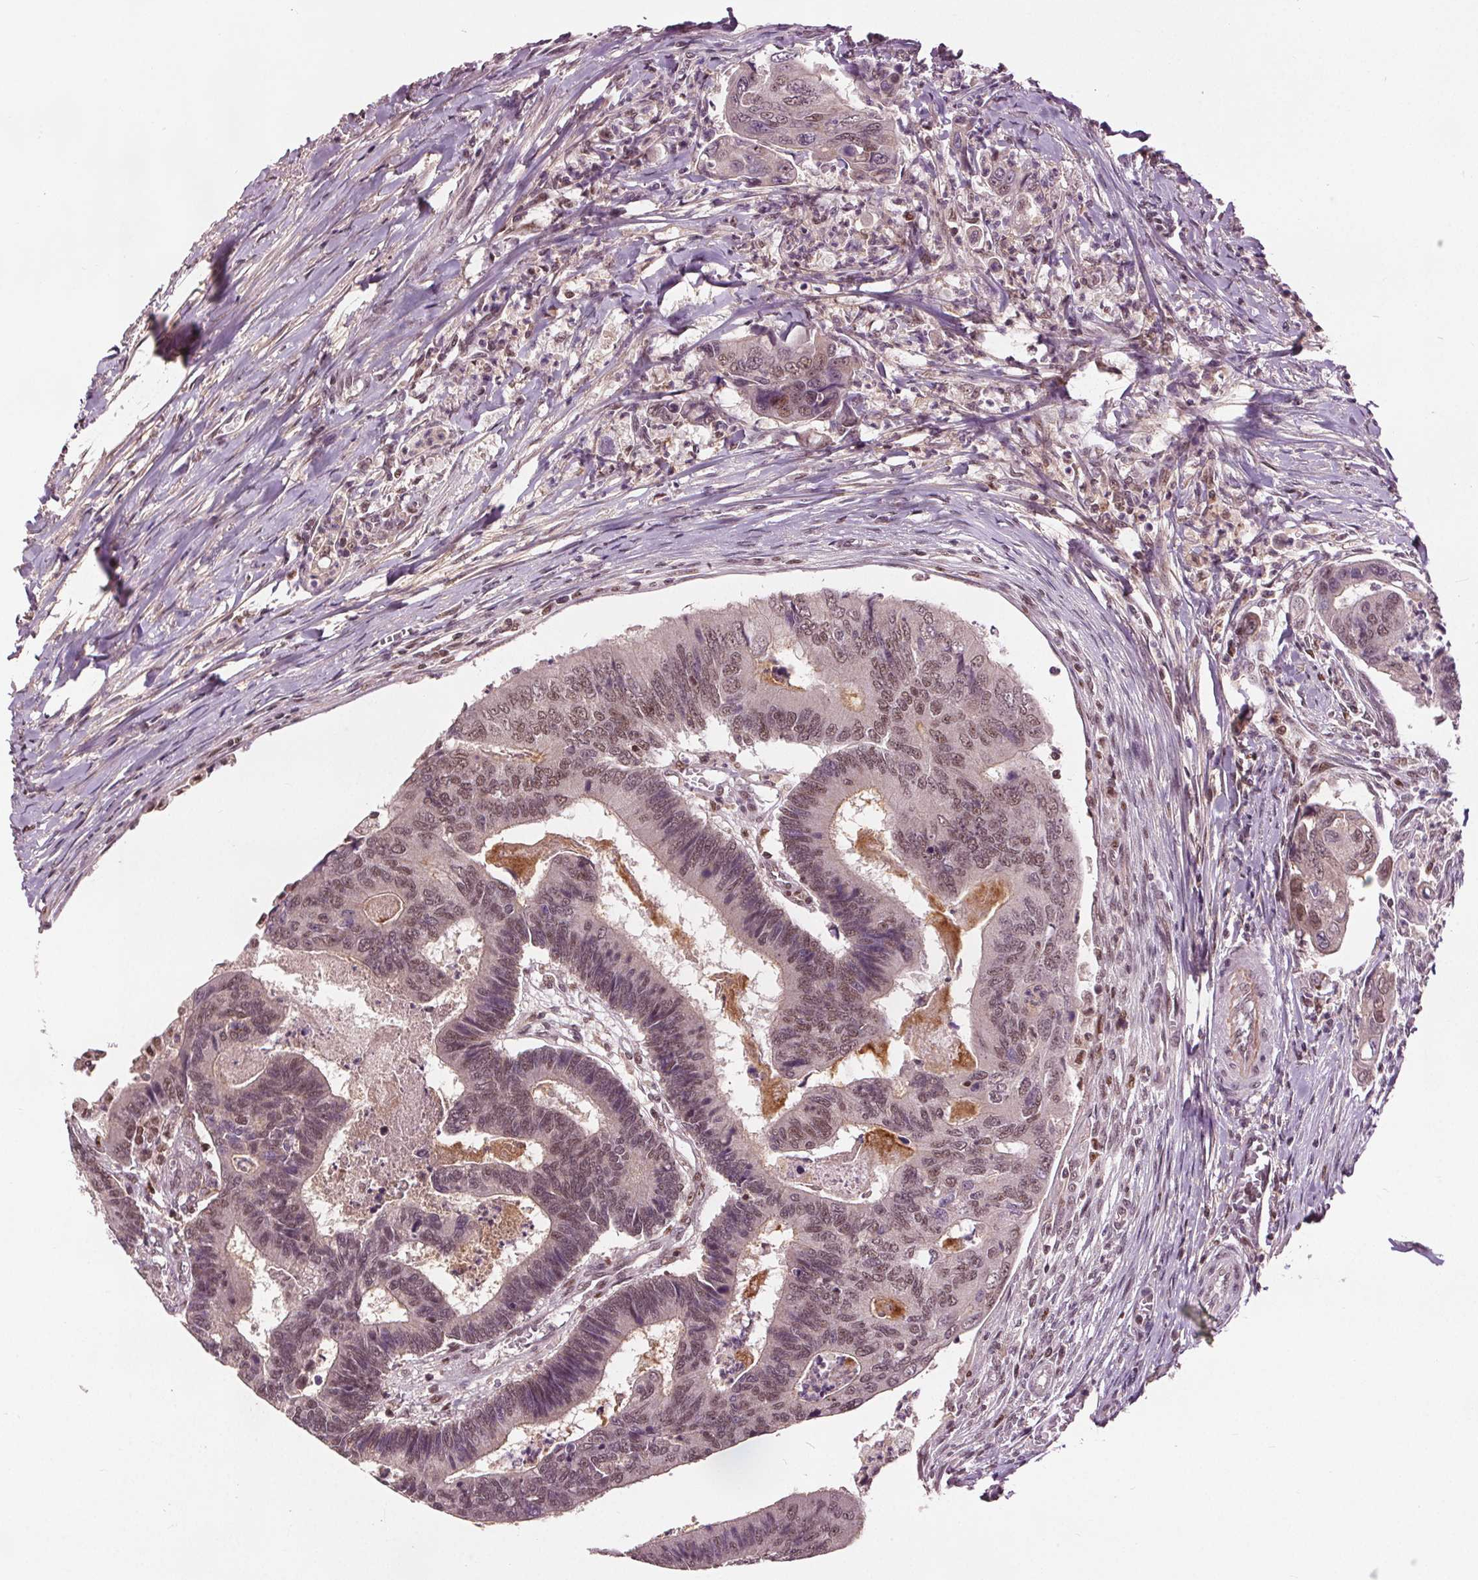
{"staining": {"intensity": "weak", "quantity": "25%-75%", "location": "nuclear"}, "tissue": "colorectal cancer", "cell_type": "Tumor cells", "image_type": "cancer", "snomed": [{"axis": "morphology", "description": "Adenocarcinoma, NOS"}, {"axis": "topography", "description": "Colon"}], "caption": "Colorectal adenocarcinoma stained with DAB (3,3'-diaminobenzidine) IHC displays low levels of weak nuclear positivity in approximately 25%-75% of tumor cells. Immunohistochemistry stains the protein in brown and the nuclei are stained blue.", "gene": "DDX11", "patient": {"sex": "female", "age": 67}}